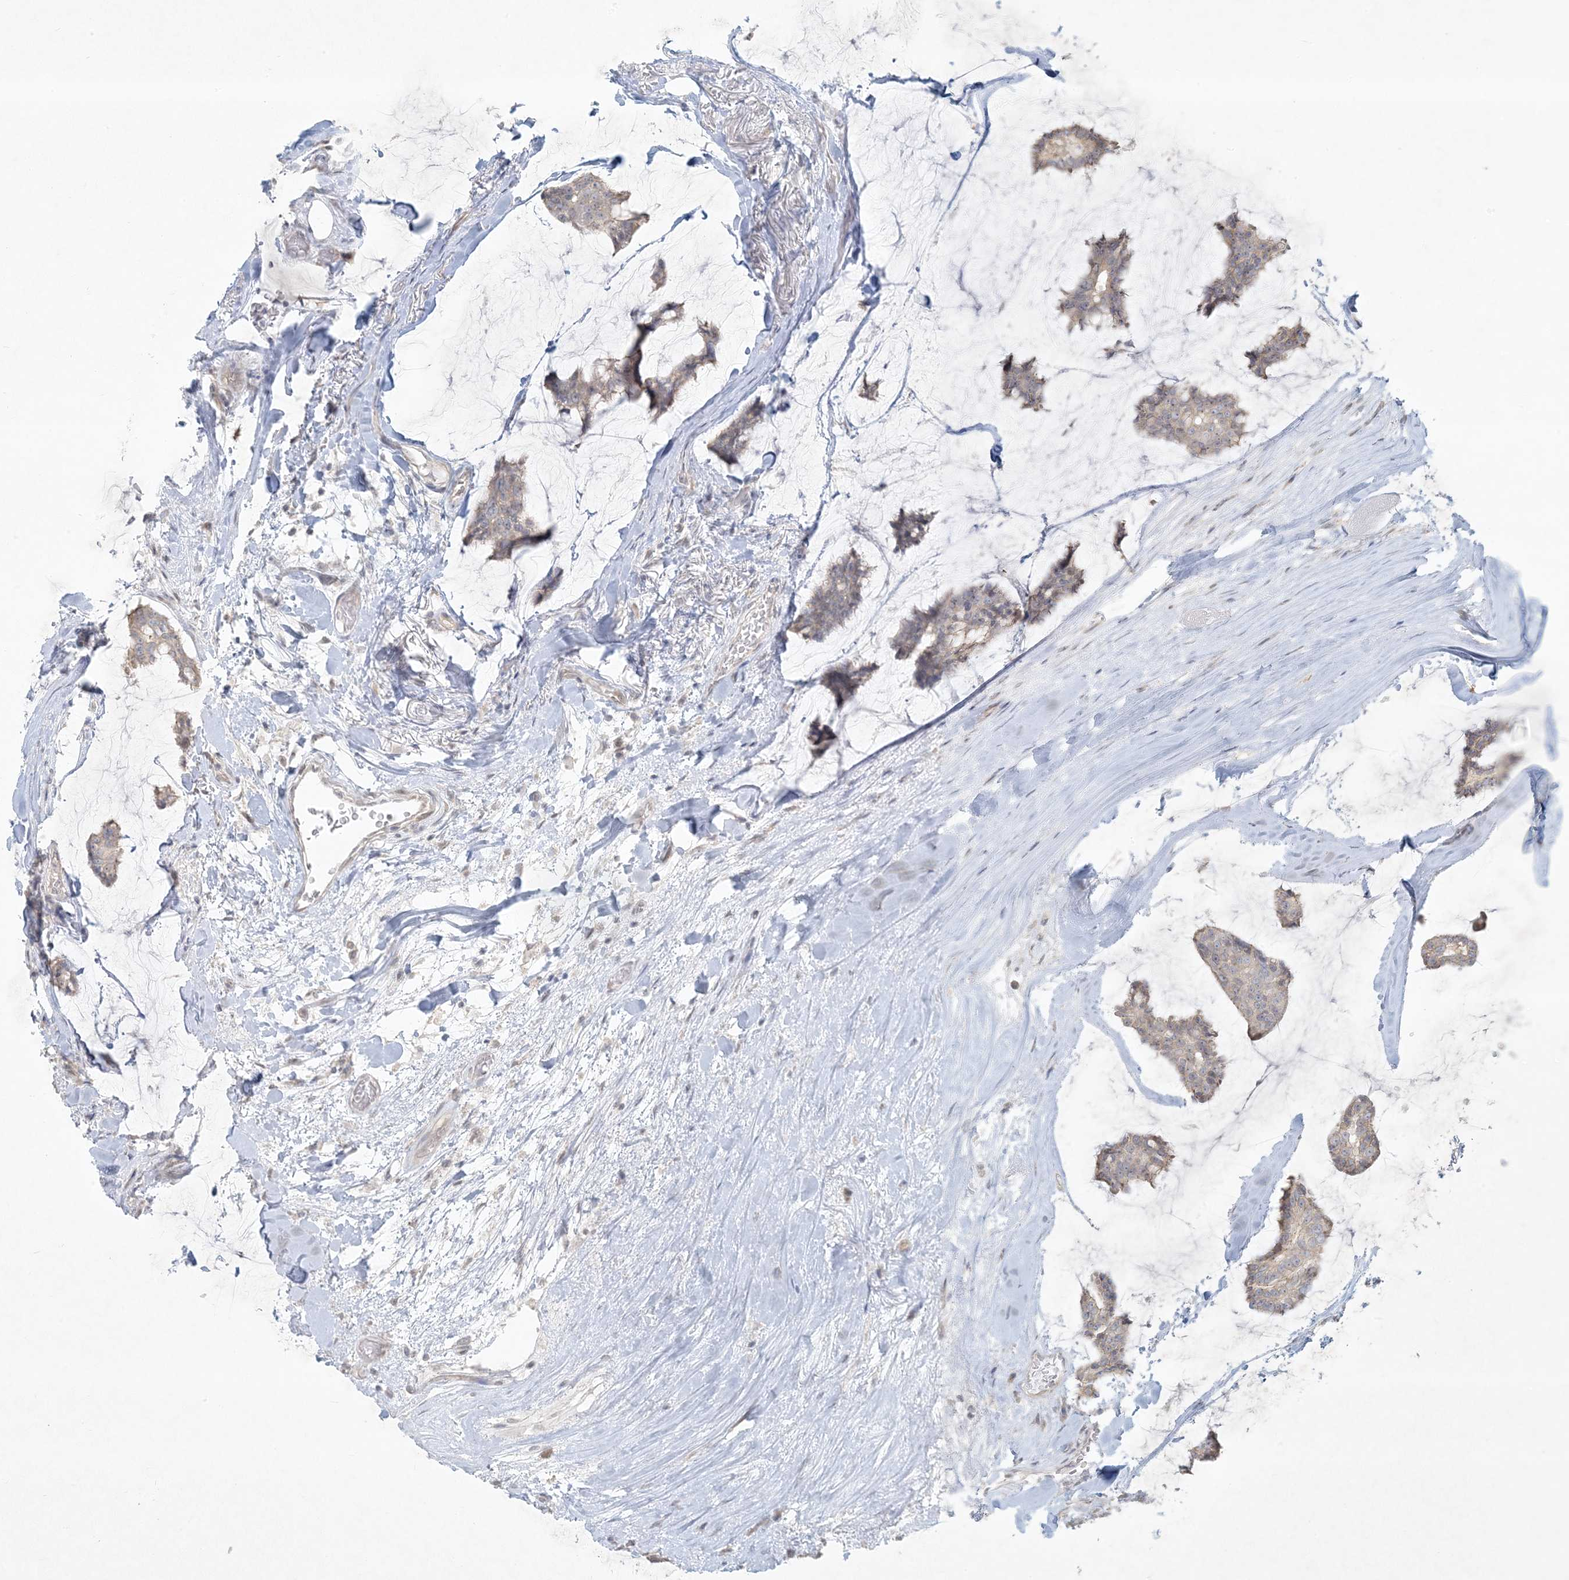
{"staining": {"intensity": "negative", "quantity": "none", "location": "none"}, "tissue": "breast cancer", "cell_type": "Tumor cells", "image_type": "cancer", "snomed": [{"axis": "morphology", "description": "Duct carcinoma"}, {"axis": "topography", "description": "Breast"}], "caption": "Protein analysis of breast invasive ductal carcinoma reveals no significant expression in tumor cells.", "gene": "BCORL1", "patient": {"sex": "female", "age": 93}}